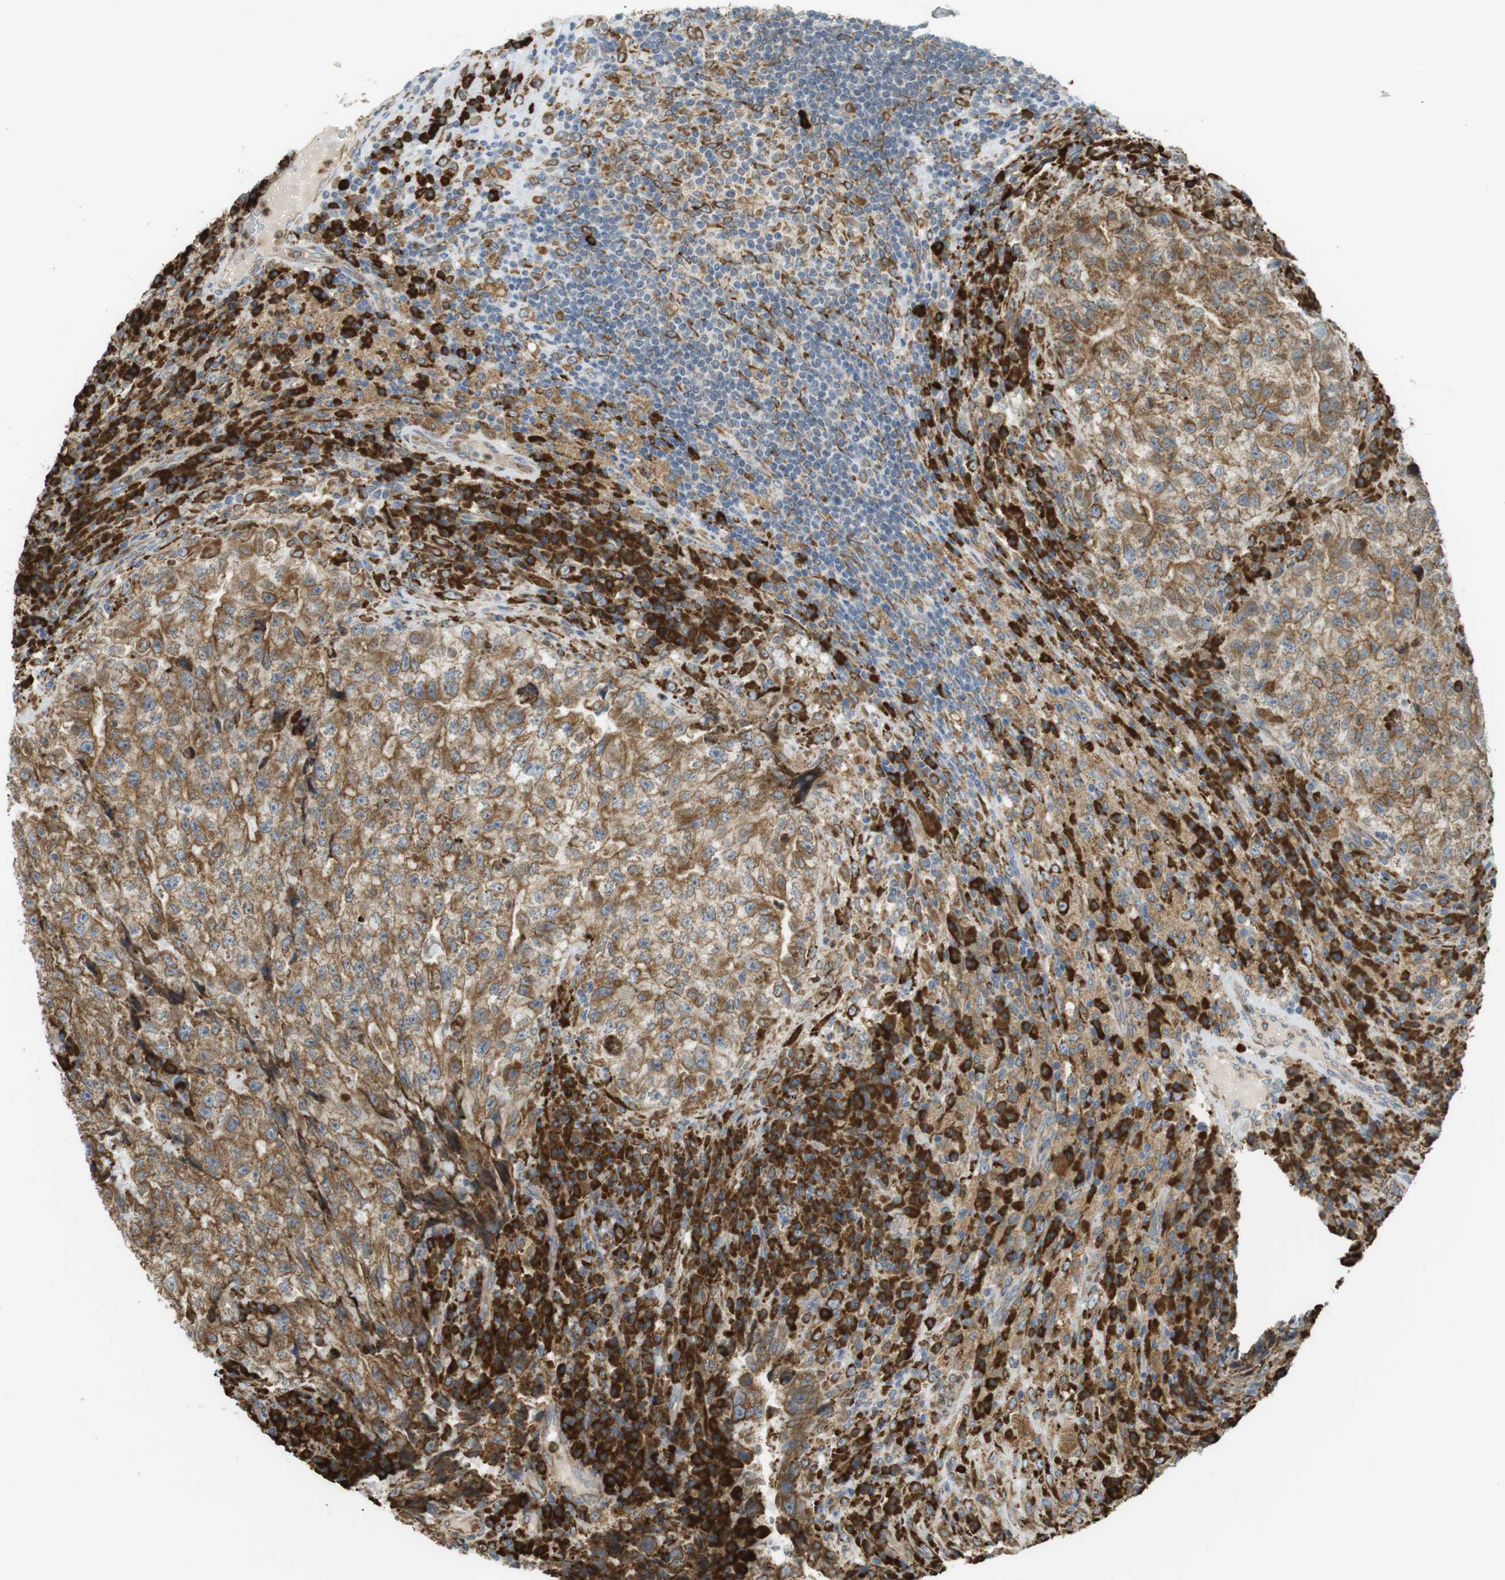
{"staining": {"intensity": "moderate", "quantity": ">75%", "location": "cytoplasmic/membranous"}, "tissue": "testis cancer", "cell_type": "Tumor cells", "image_type": "cancer", "snomed": [{"axis": "morphology", "description": "Necrosis, NOS"}, {"axis": "morphology", "description": "Carcinoma, Embryonal, NOS"}, {"axis": "topography", "description": "Testis"}], "caption": "Immunohistochemistry image of neoplastic tissue: testis cancer stained using immunohistochemistry (IHC) exhibits medium levels of moderate protein expression localized specifically in the cytoplasmic/membranous of tumor cells, appearing as a cytoplasmic/membranous brown color.", "gene": "MBOAT2", "patient": {"sex": "male", "age": 19}}